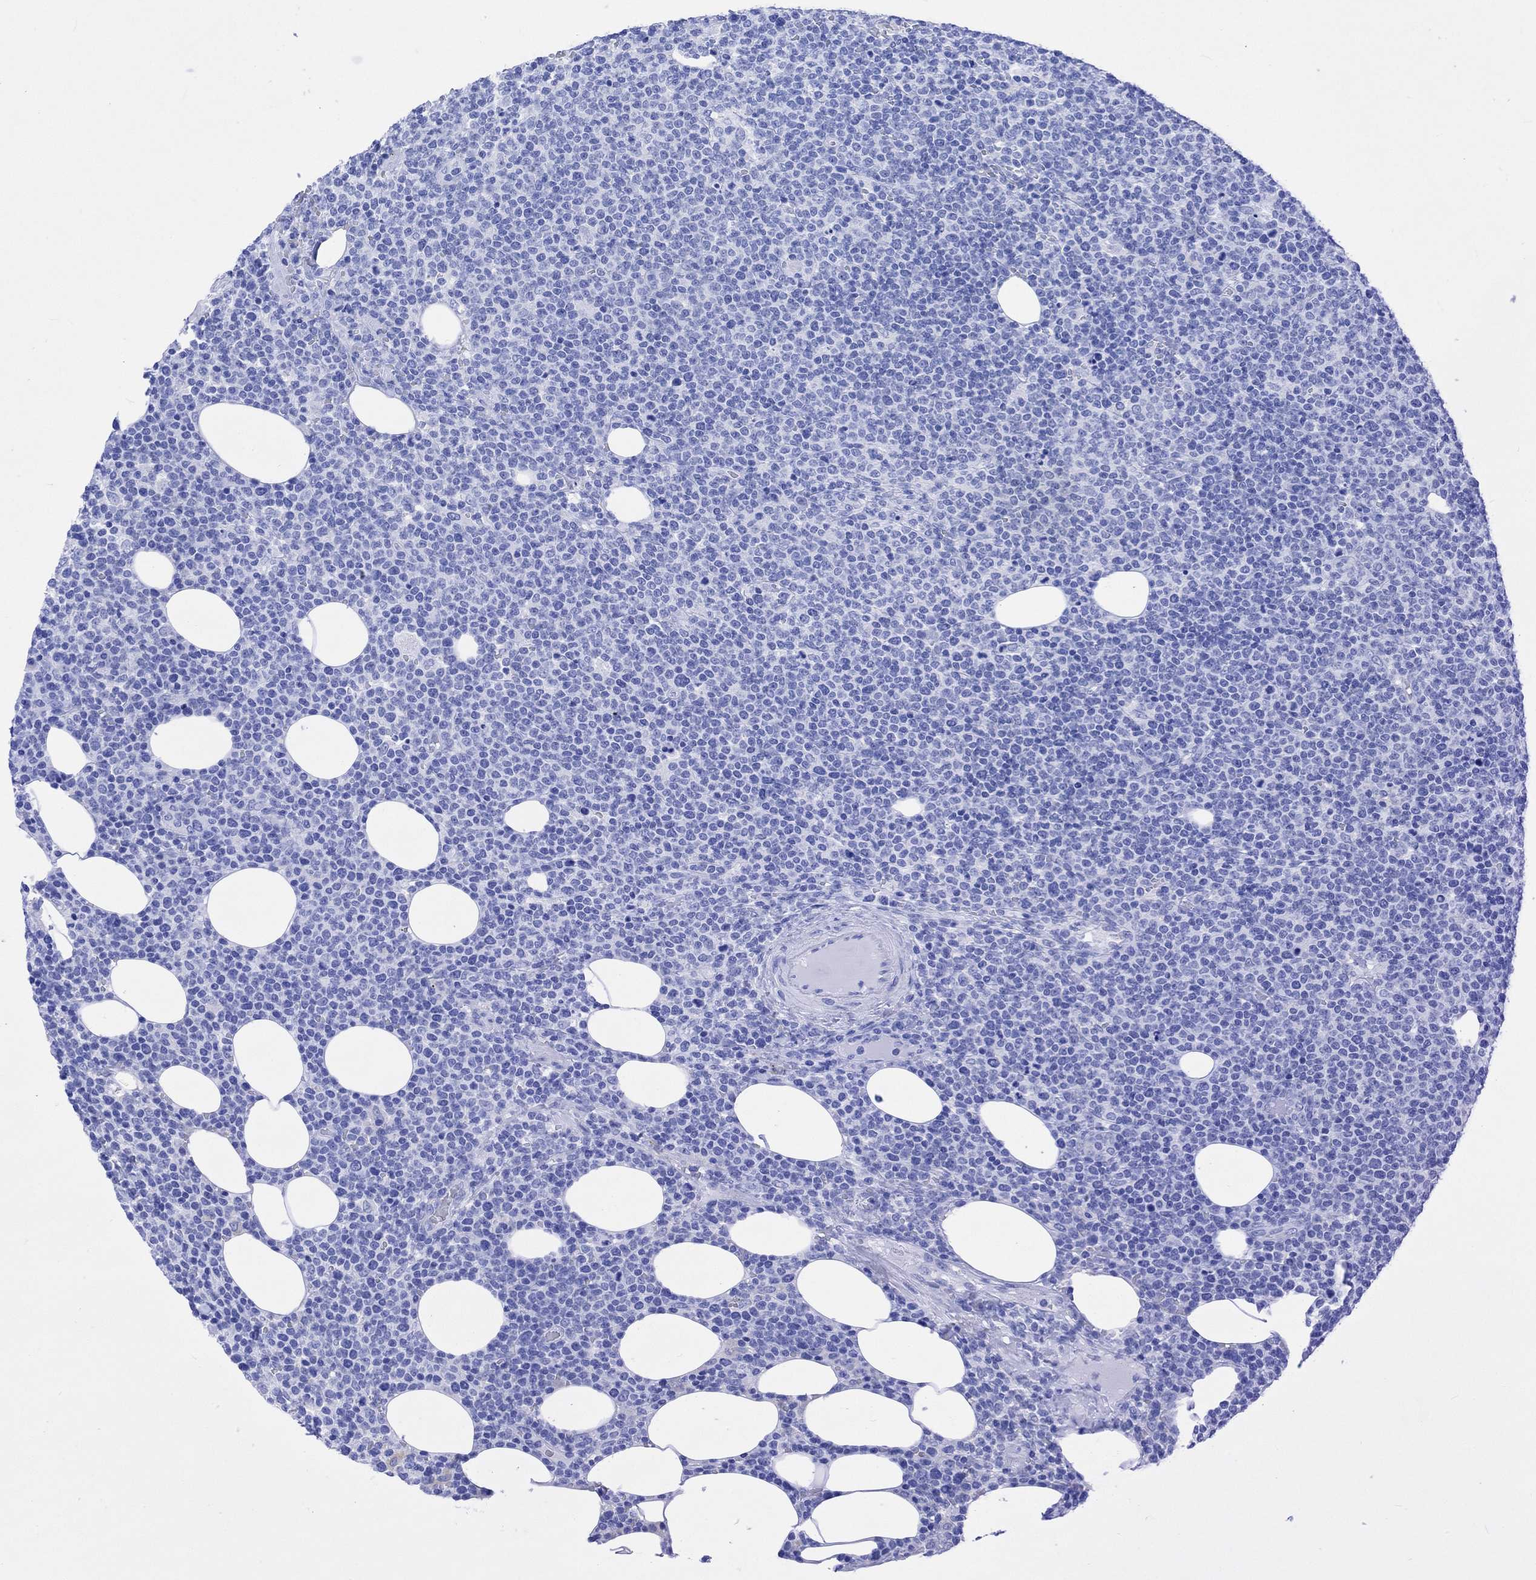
{"staining": {"intensity": "negative", "quantity": "none", "location": "none"}, "tissue": "lymphoma", "cell_type": "Tumor cells", "image_type": "cancer", "snomed": [{"axis": "morphology", "description": "Malignant lymphoma, non-Hodgkin's type, High grade"}, {"axis": "topography", "description": "Lymph node"}], "caption": "Immunohistochemistry micrograph of neoplastic tissue: lymphoma stained with DAB (3,3'-diaminobenzidine) displays no significant protein staining in tumor cells.", "gene": "CELF4", "patient": {"sex": "male", "age": 61}}